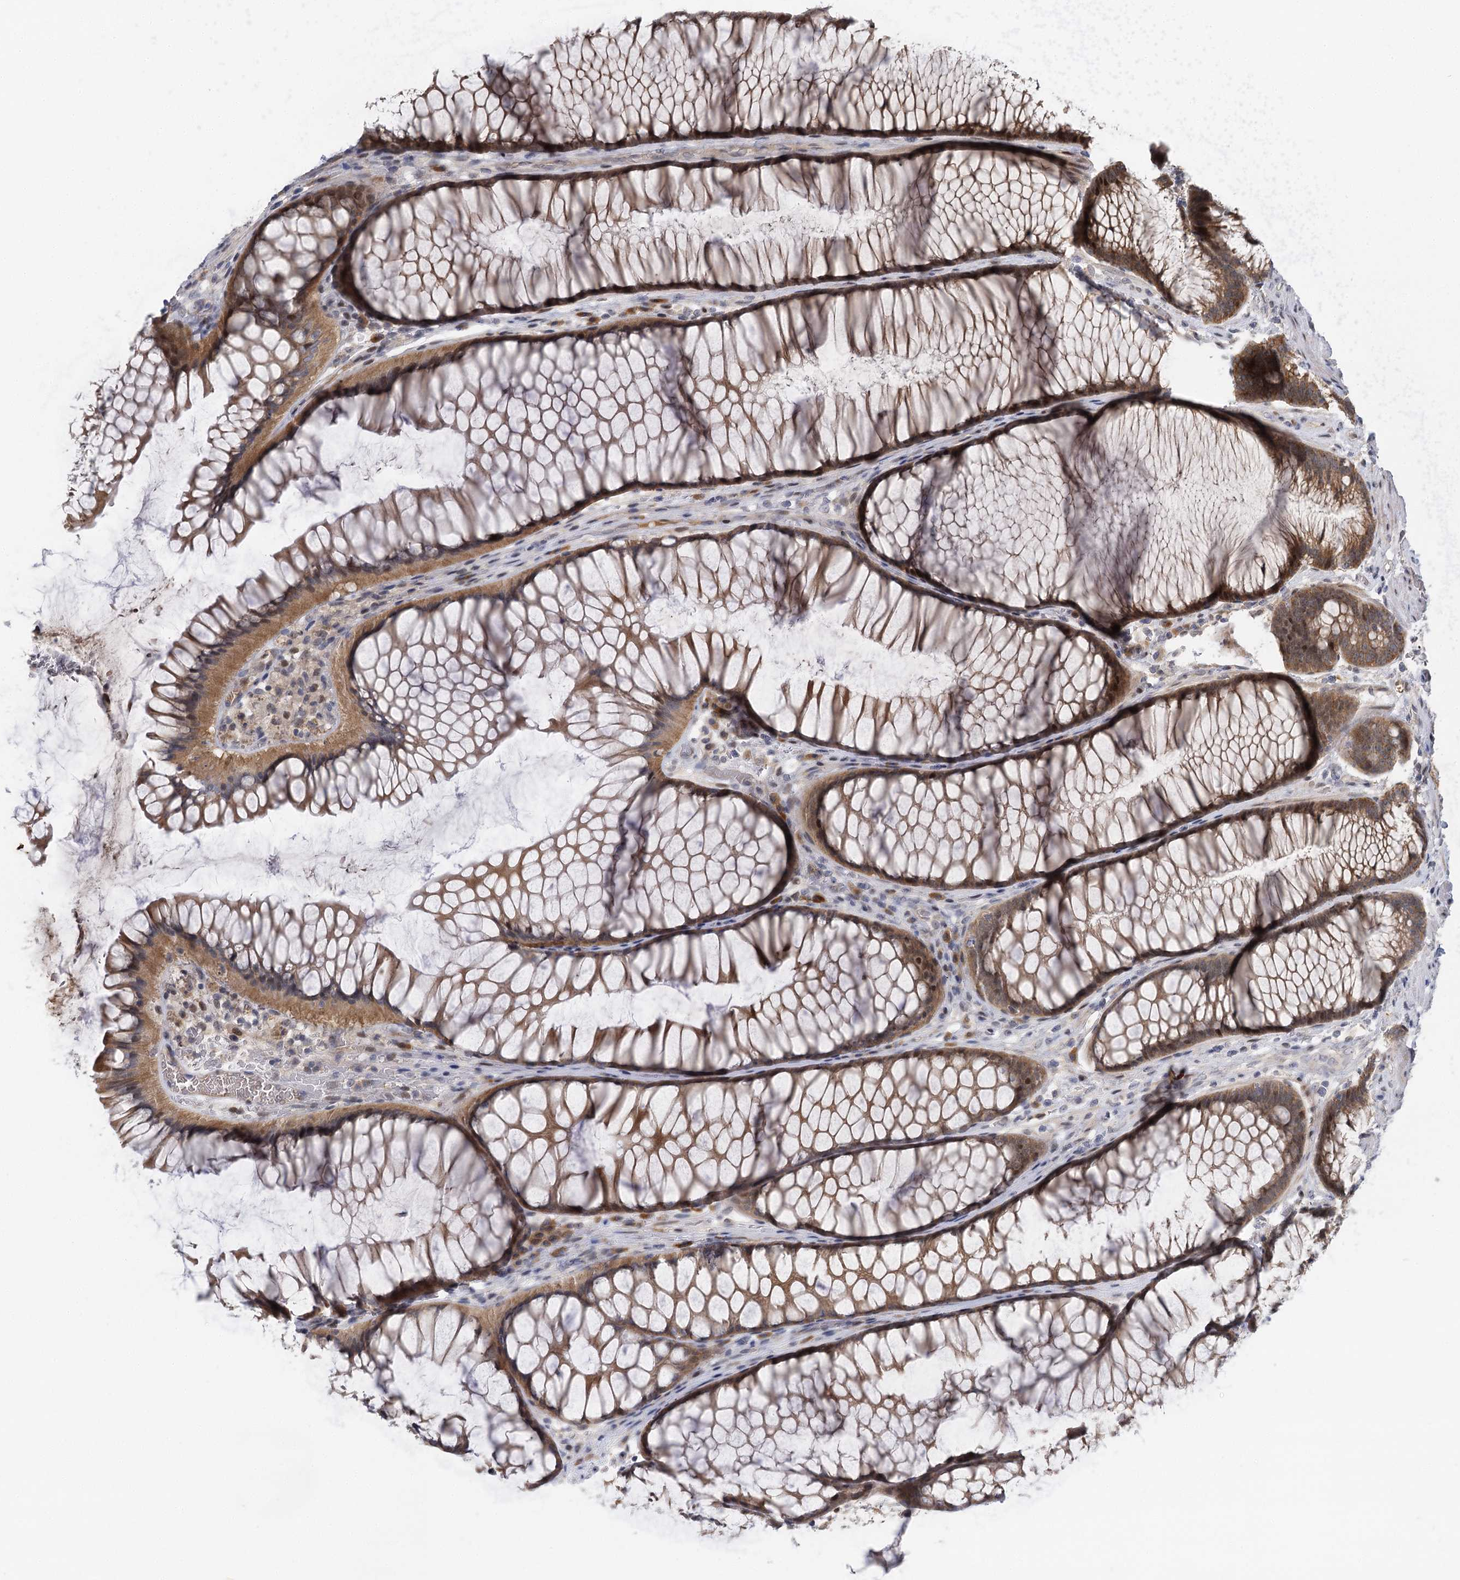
{"staining": {"intensity": "weak", "quantity": ">75%", "location": "cytoplasmic/membranous"}, "tissue": "colon", "cell_type": "Endothelial cells", "image_type": "normal", "snomed": [{"axis": "morphology", "description": "Normal tissue, NOS"}, {"axis": "topography", "description": "Colon"}], "caption": "Colon stained for a protein (brown) demonstrates weak cytoplasmic/membranous positive staining in about >75% of endothelial cells.", "gene": "IL11RA", "patient": {"sex": "female", "age": 82}}